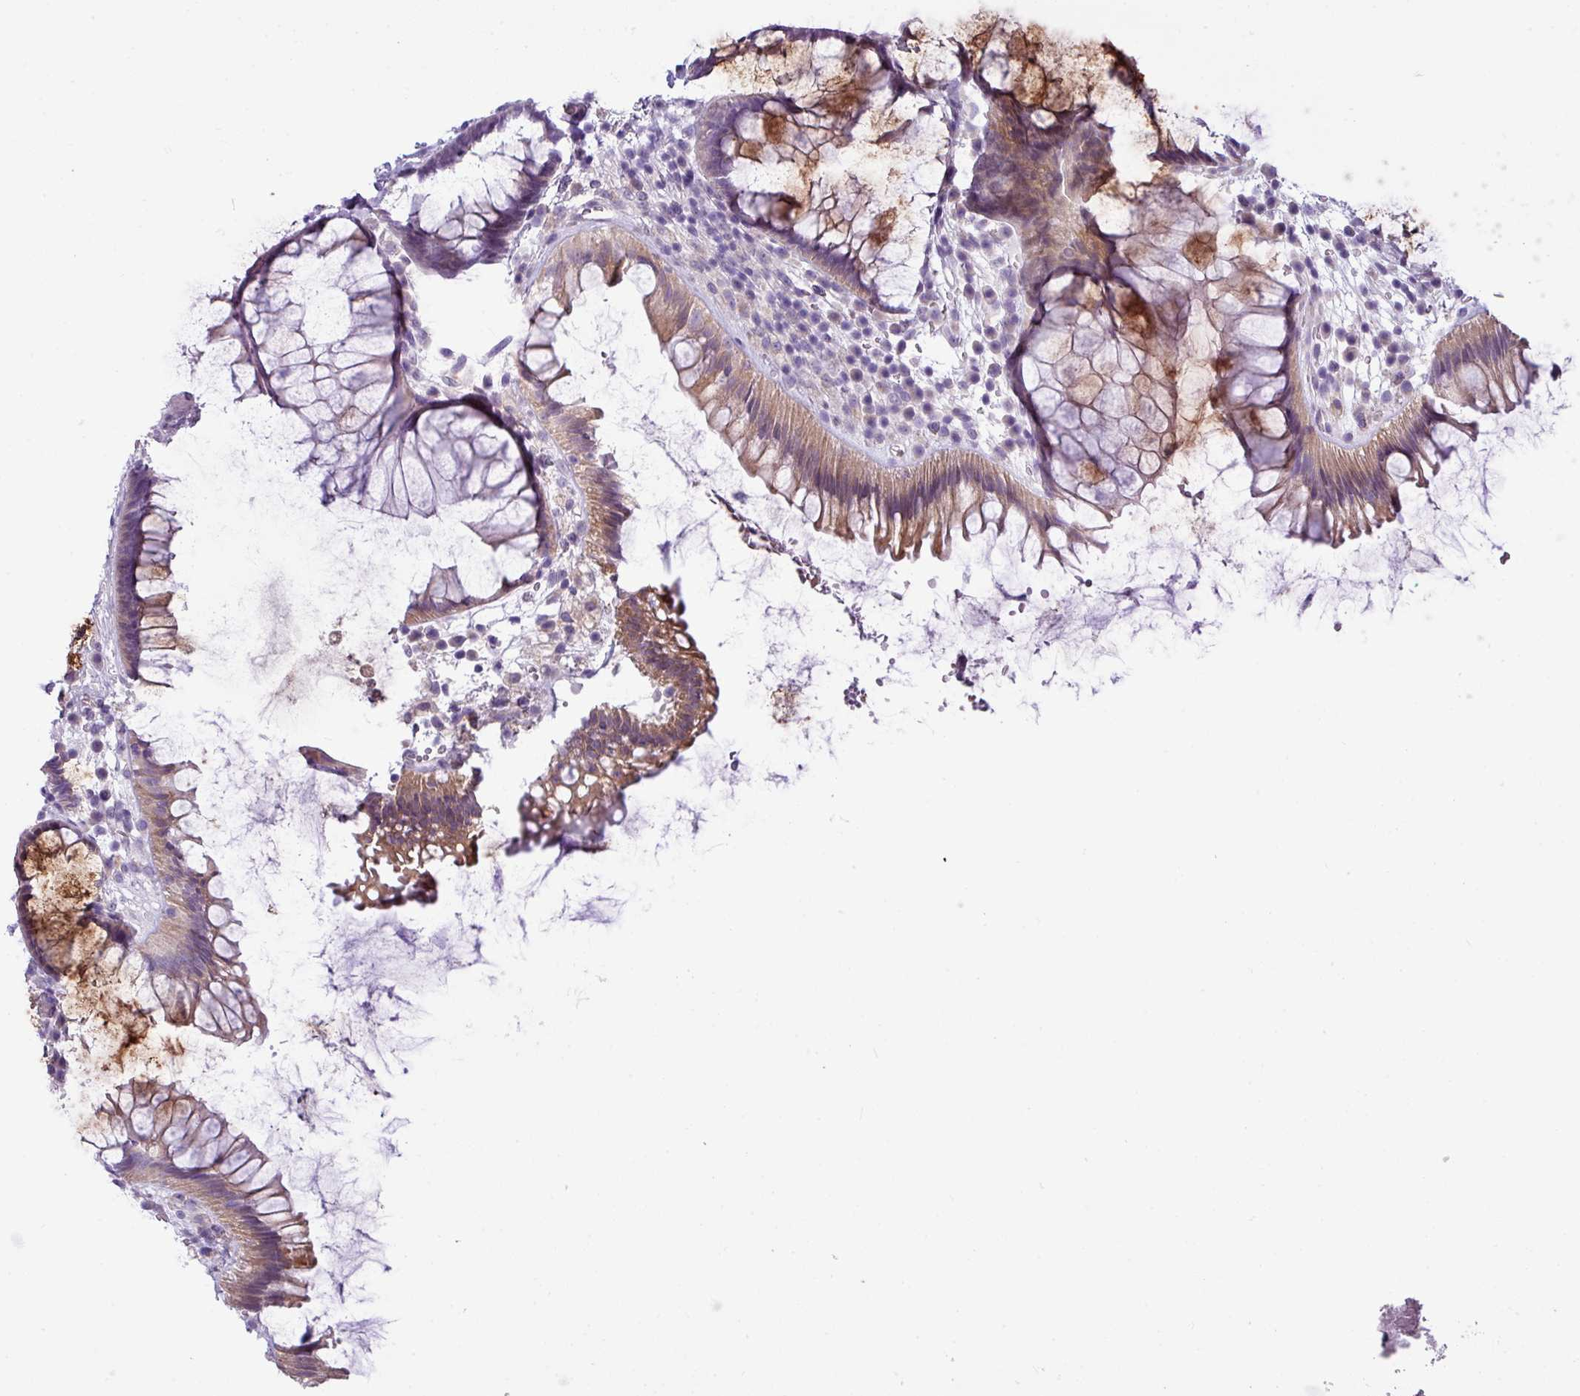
{"staining": {"intensity": "strong", "quantity": "25%-75%", "location": "cytoplasmic/membranous"}, "tissue": "rectum", "cell_type": "Glandular cells", "image_type": "normal", "snomed": [{"axis": "morphology", "description": "Normal tissue, NOS"}, {"axis": "topography", "description": "Rectum"}], "caption": "Protein expression analysis of unremarkable rectum reveals strong cytoplasmic/membranous expression in approximately 25%-75% of glandular cells.", "gene": "TOR1AIP2", "patient": {"sex": "male", "age": 51}}